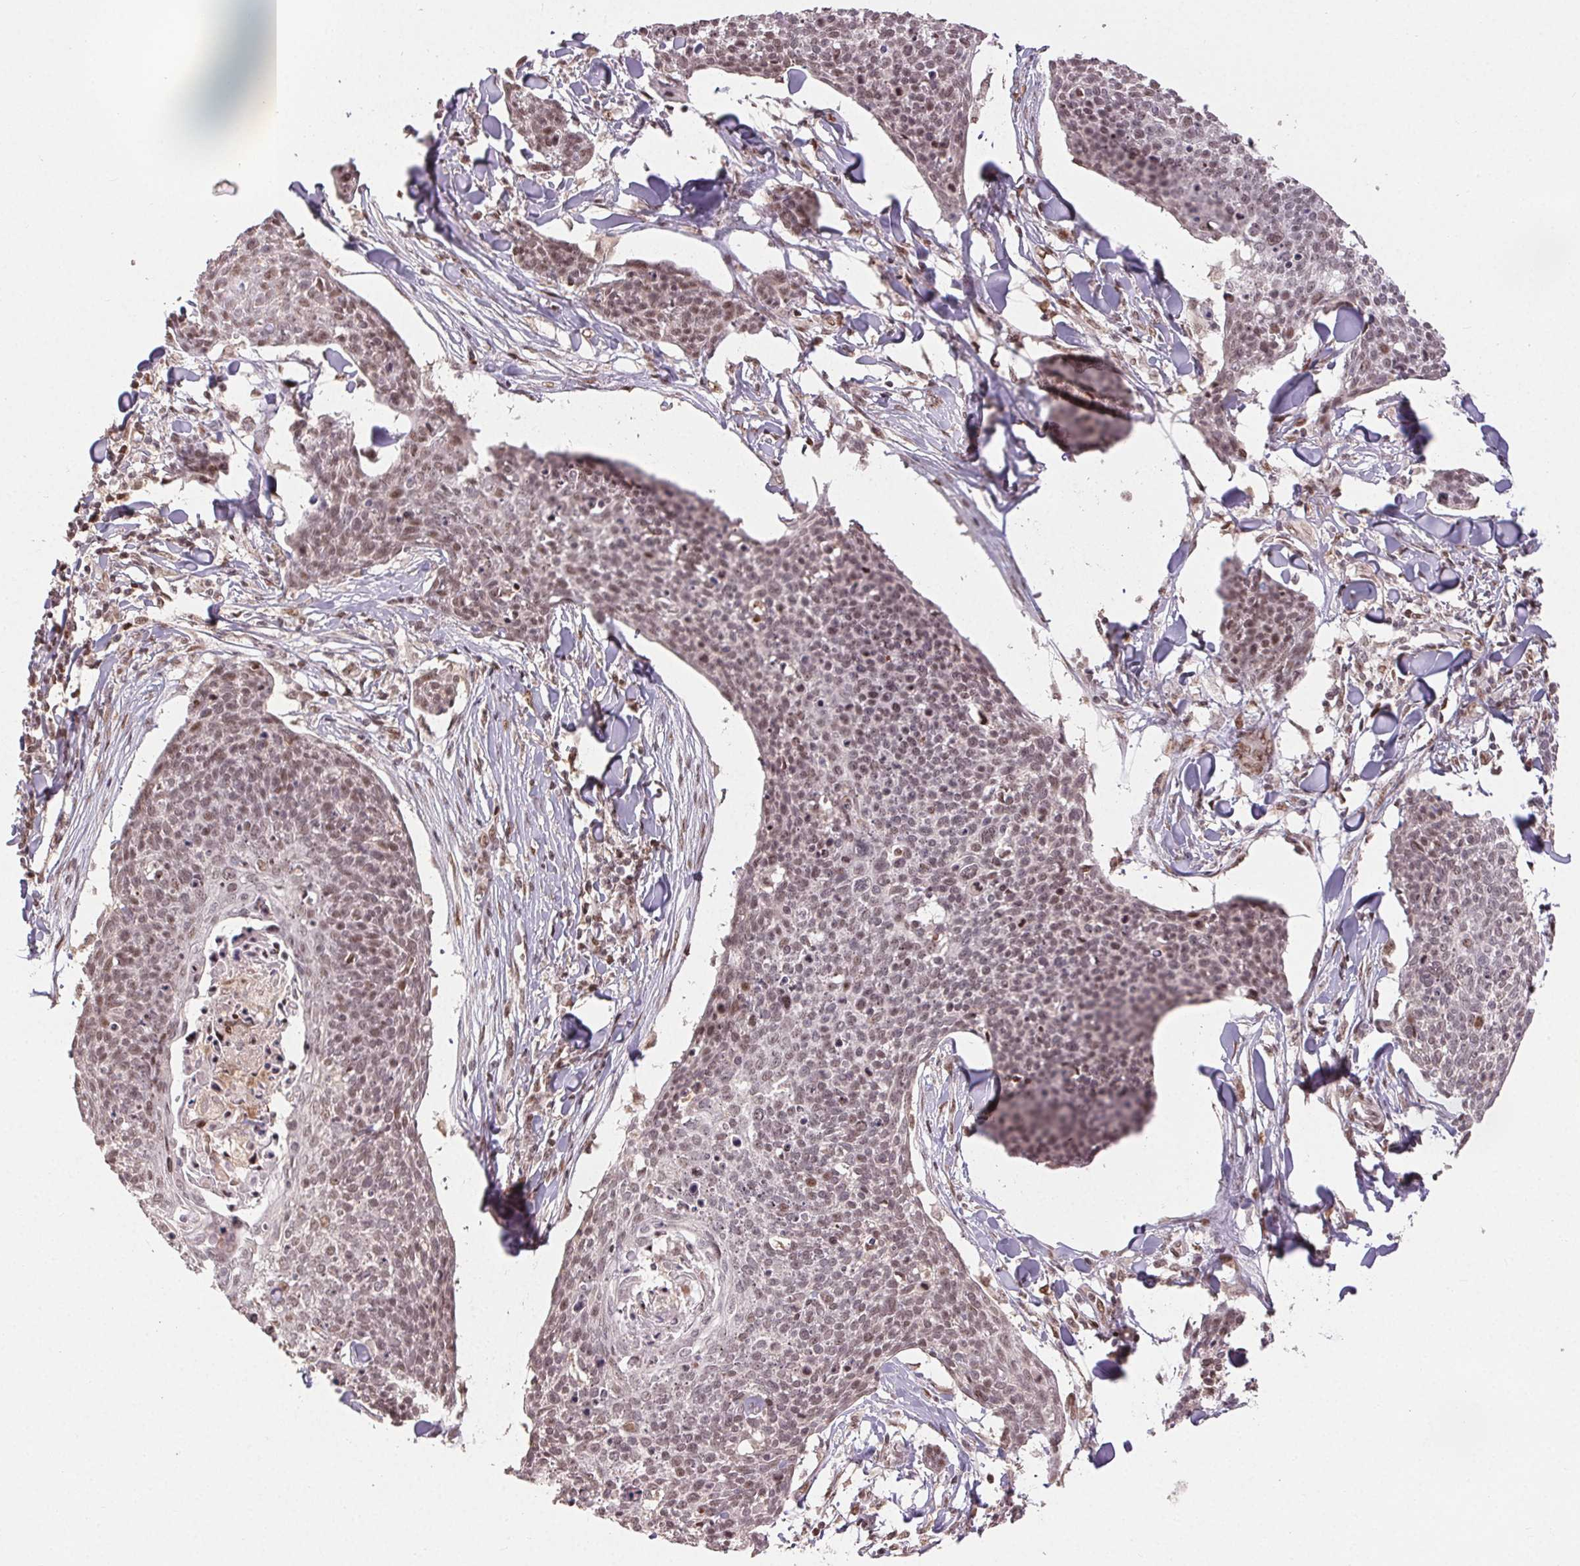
{"staining": {"intensity": "weak", "quantity": ">75%", "location": "nuclear"}, "tissue": "skin cancer", "cell_type": "Tumor cells", "image_type": "cancer", "snomed": [{"axis": "morphology", "description": "Squamous cell carcinoma, NOS"}, {"axis": "topography", "description": "Skin"}, {"axis": "topography", "description": "Vulva"}], "caption": "A photomicrograph of human squamous cell carcinoma (skin) stained for a protein demonstrates weak nuclear brown staining in tumor cells. (DAB IHC, brown staining for protein, blue staining for nuclei).", "gene": "MAPKAPK2", "patient": {"sex": "female", "age": 75}}